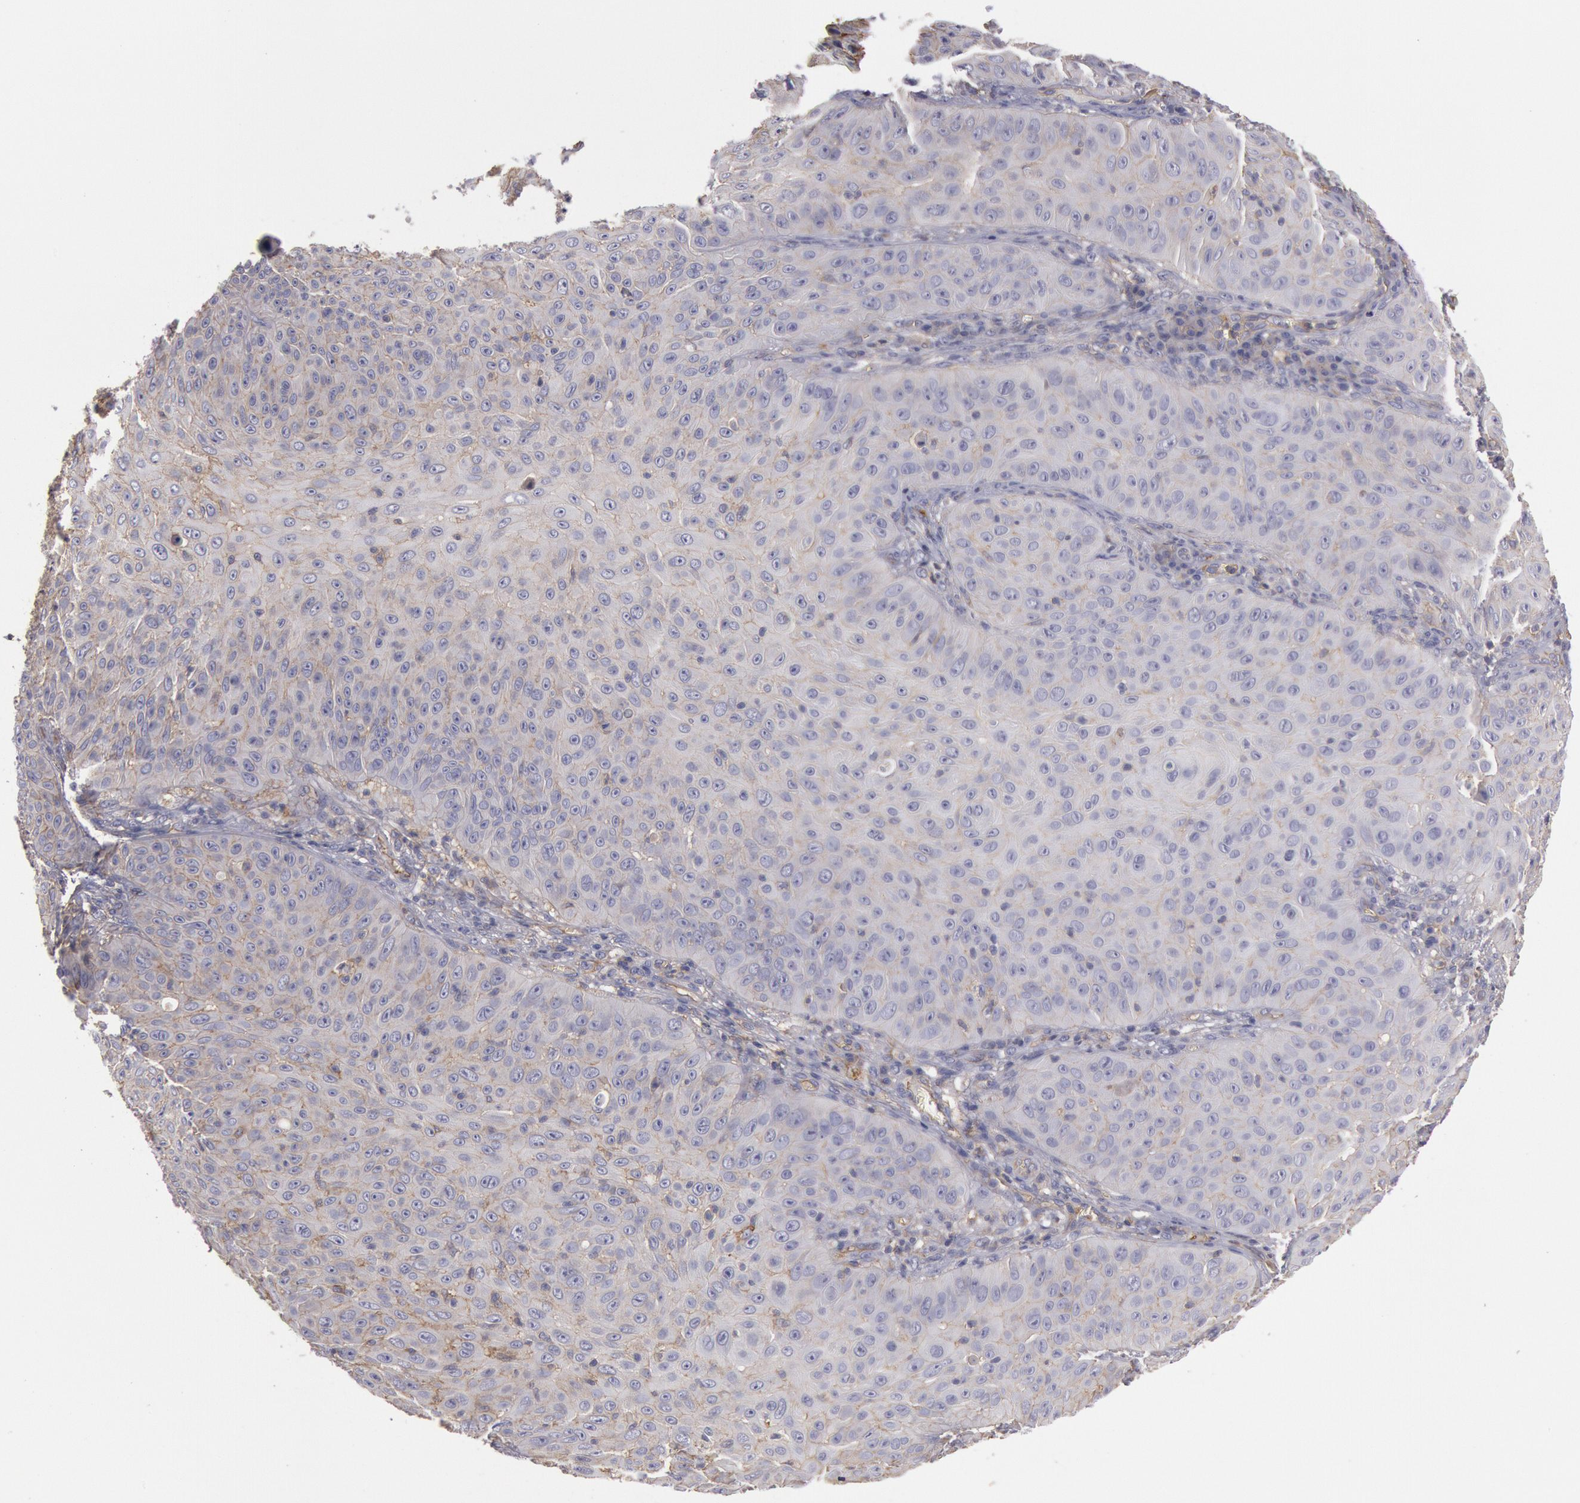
{"staining": {"intensity": "weak", "quantity": "<25%", "location": "cytoplasmic/membranous"}, "tissue": "skin cancer", "cell_type": "Tumor cells", "image_type": "cancer", "snomed": [{"axis": "morphology", "description": "Squamous cell carcinoma, NOS"}, {"axis": "topography", "description": "Skin"}], "caption": "The immunohistochemistry (IHC) histopathology image has no significant expression in tumor cells of squamous cell carcinoma (skin) tissue.", "gene": "SNAP23", "patient": {"sex": "male", "age": 82}}